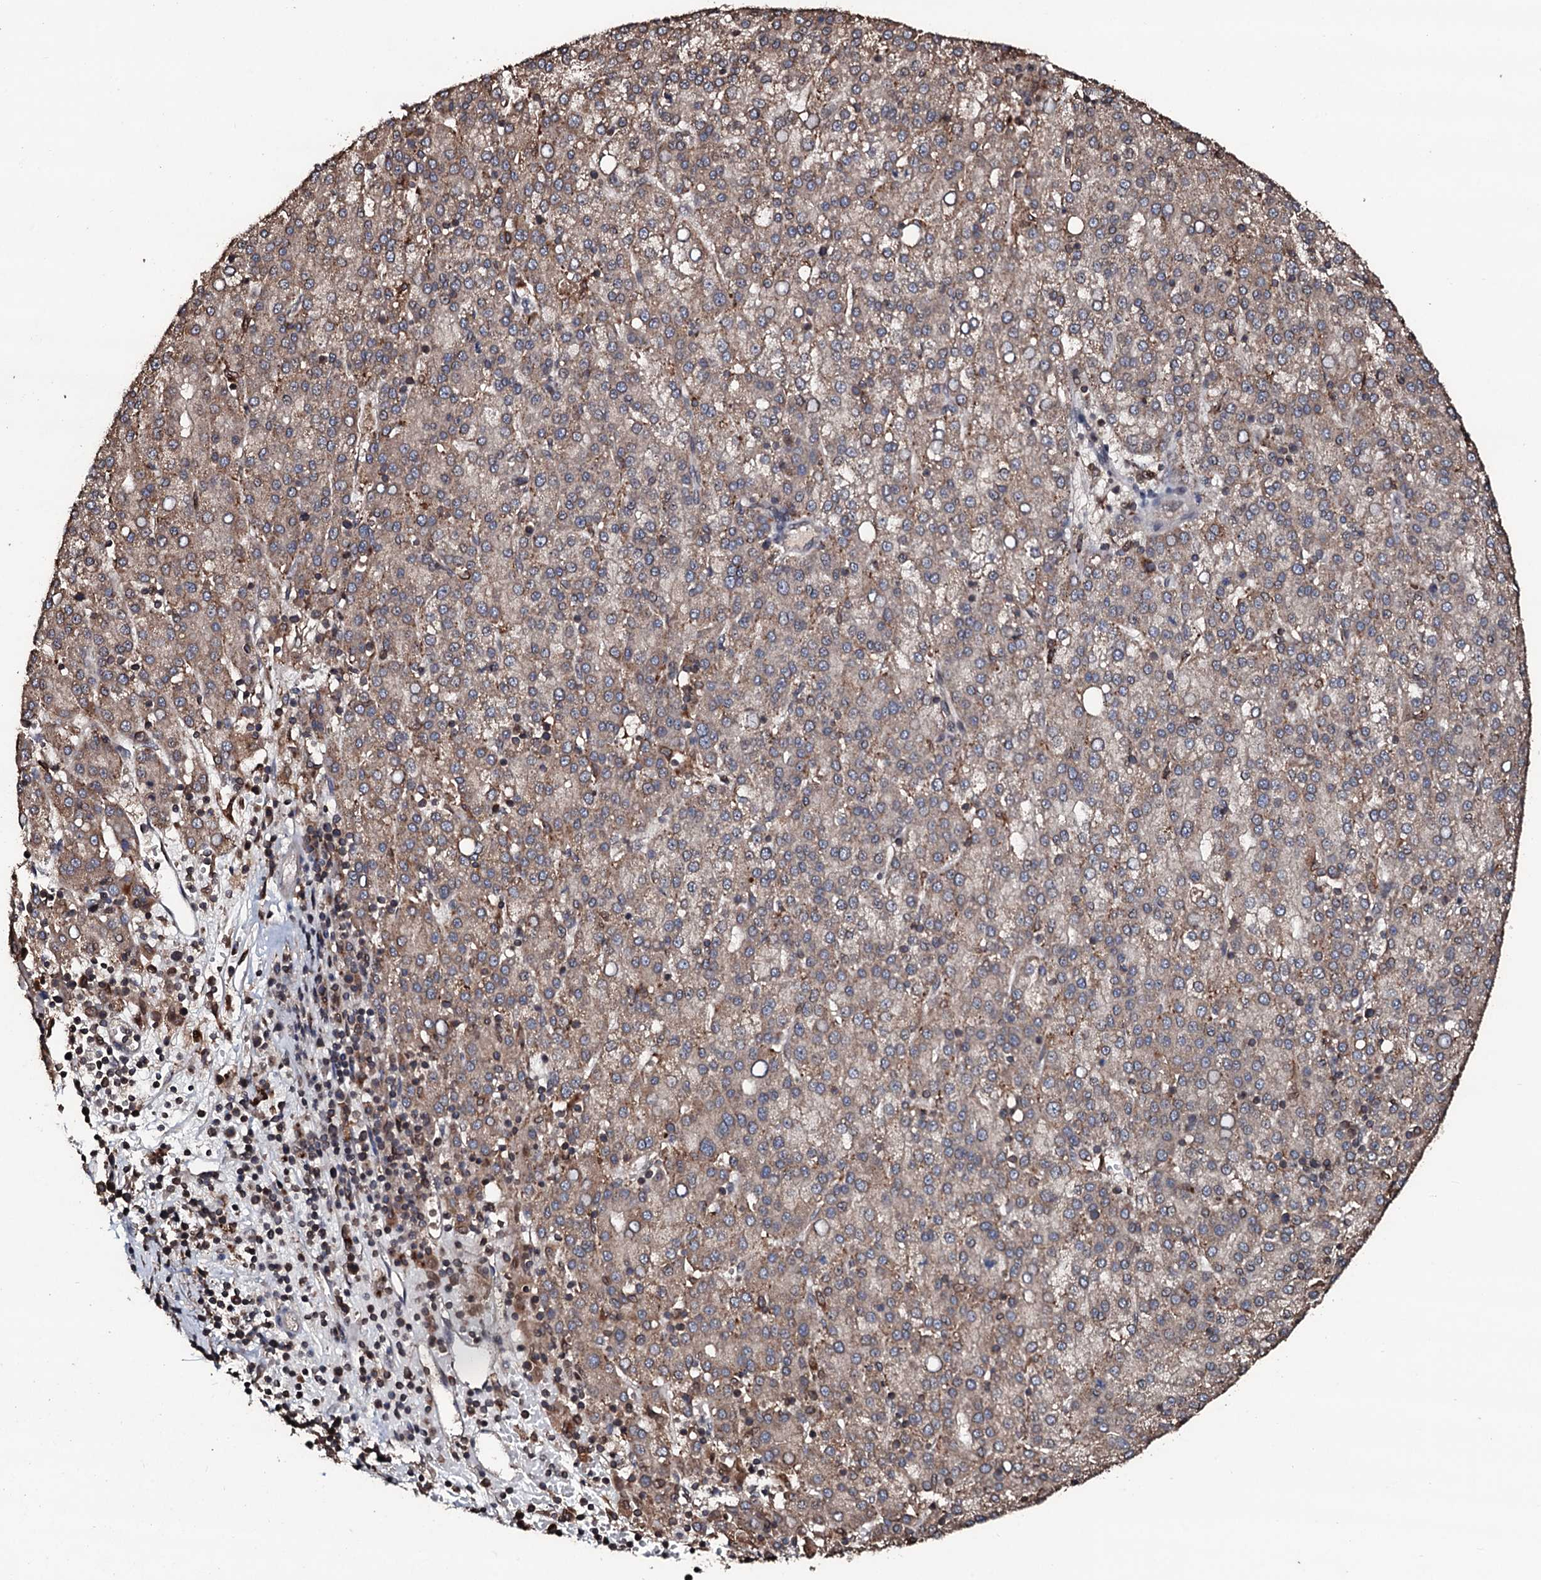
{"staining": {"intensity": "moderate", "quantity": ">75%", "location": "cytoplasmic/membranous"}, "tissue": "liver cancer", "cell_type": "Tumor cells", "image_type": "cancer", "snomed": [{"axis": "morphology", "description": "Carcinoma, Hepatocellular, NOS"}, {"axis": "topography", "description": "Liver"}], "caption": "DAB (3,3'-diaminobenzidine) immunohistochemical staining of human liver cancer reveals moderate cytoplasmic/membranous protein staining in approximately >75% of tumor cells. The protein of interest is shown in brown color, while the nuclei are stained blue.", "gene": "SDHAF2", "patient": {"sex": "female", "age": 58}}